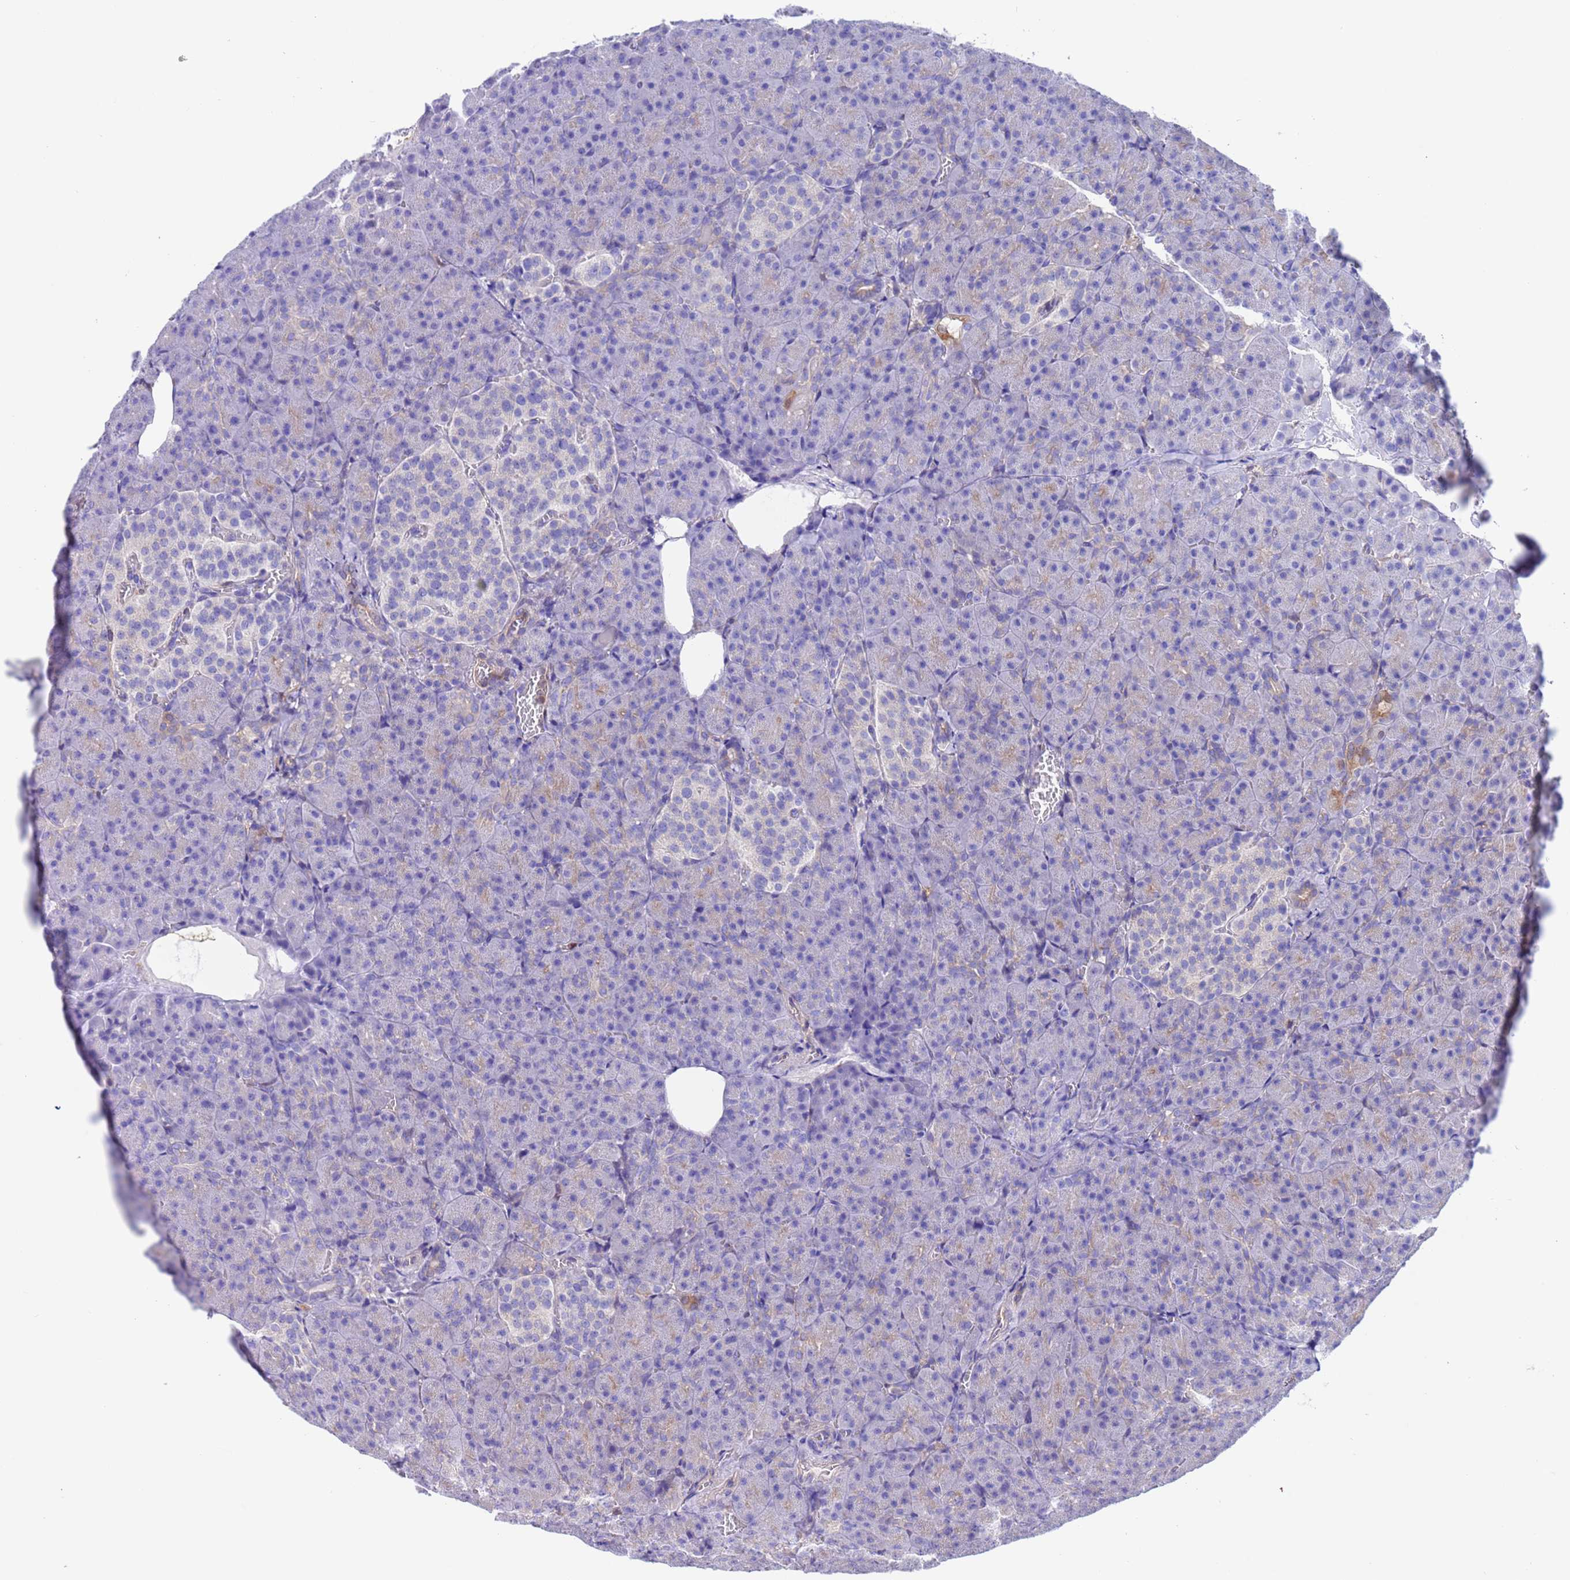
{"staining": {"intensity": "weak", "quantity": "<25%", "location": "cytoplasmic/membranous"}, "tissue": "pancreas", "cell_type": "Exocrine glandular cells", "image_type": "normal", "snomed": [{"axis": "morphology", "description": "Normal tissue, NOS"}, {"axis": "topography", "description": "Pancreas"}], "caption": "Exocrine glandular cells are negative for protein expression in normal human pancreas. (Brightfield microscopy of DAB (3,3'-diaminobenzidine) immunohistochemistry at high magnification).", "gene": "C6orf47", "patient": {"sex": "female", "age": 74}}